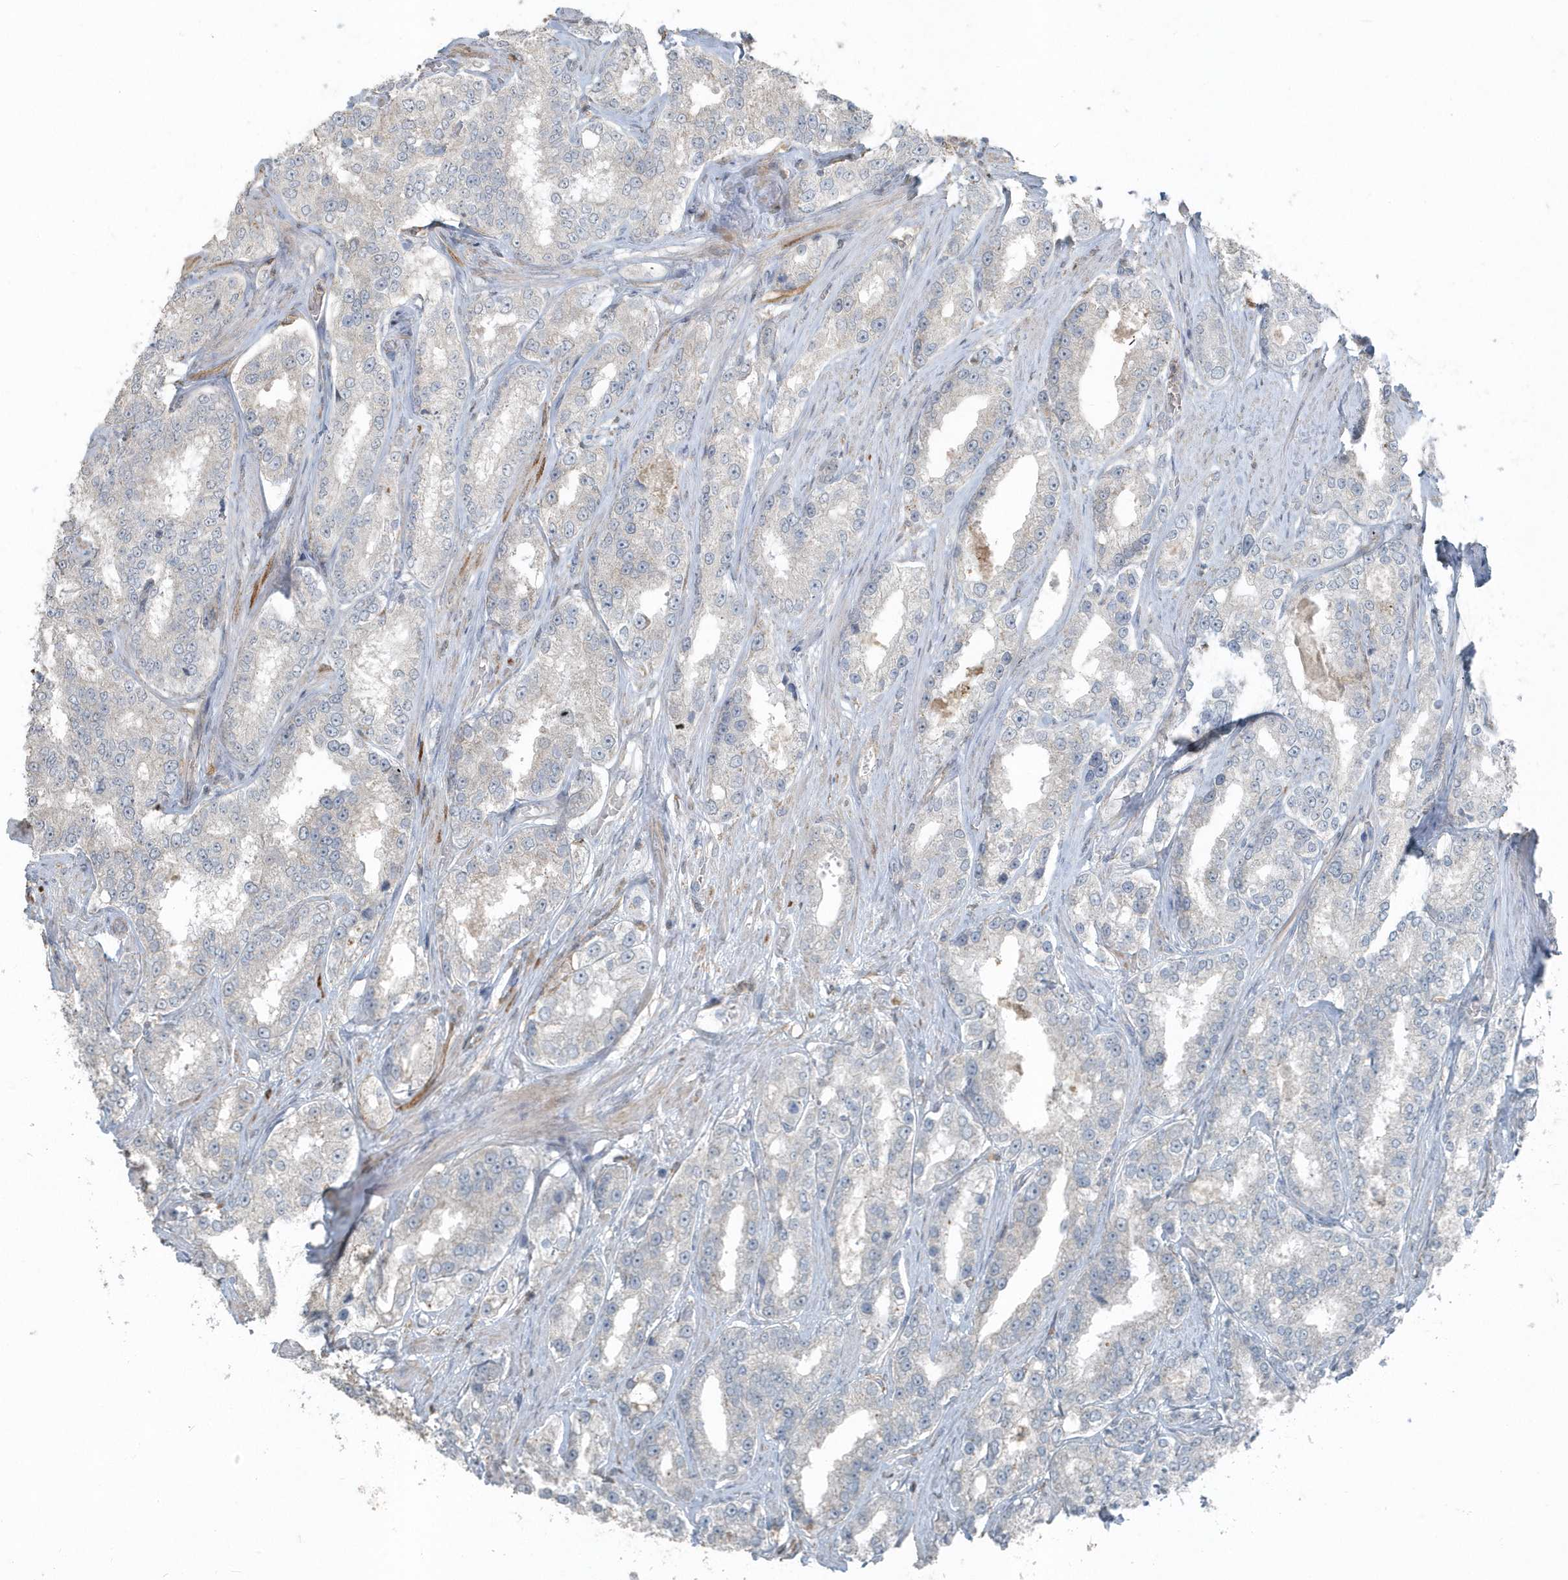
{"staining": {"intensity": "negative", "quantity": "none", "location": "none"}, "tissue": "prostate cancer", "cell_type": "Tumor cells", "image_type": "cancer", "snomed": [{"axis": "morphology", "description": "Normal tissue, NOS"}, {"axis": "morphology", "description": "Adenocarcinoma, High grade"}, {"axis": "topography", "description": "Prostate"}], "caption": "This is an IHC image of prostate high-grade adenocarcinoma. There is no expression in tumor cells.", "gene": "ACTC1", "patient": {"sex": "male", "age": 83}}